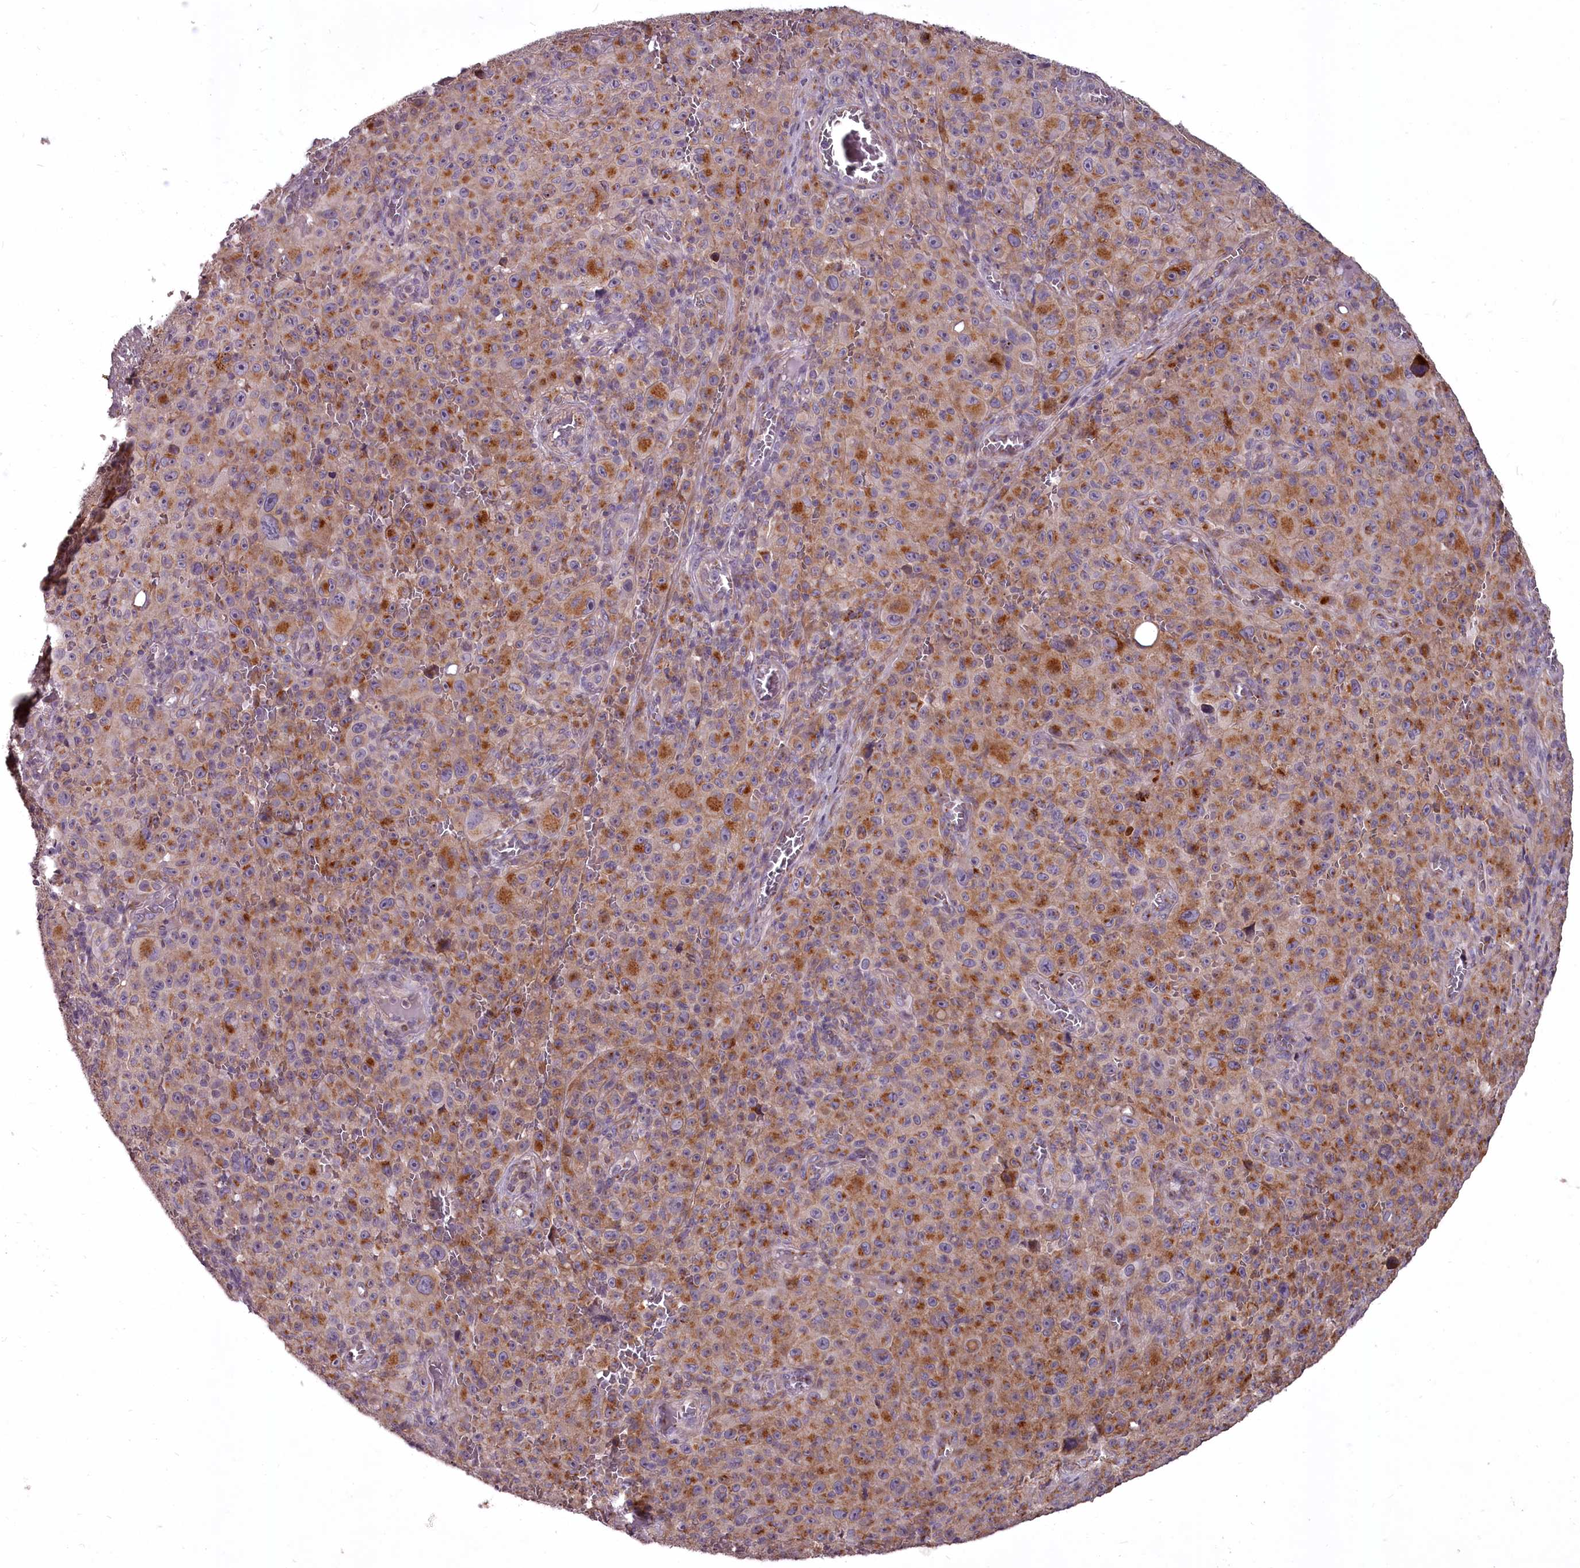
{"staining": {"intensity": "moderate", "quantity": ">75%", "location": "cytoplasmic/membranous"}, "tissue": "melanoma", "cell_type": "Tumor cells", "image_type": "cancer", "snomed": [{"axis": "morphology", "description": "Malignant melanoma, NOS"}, {"axis": "topography", "description": "Skin"}], "caption": "Protein staining of melanoma tissue exhibits moderate cytoplasmic/membranous expression in approximately >75% of tumor cells.", "gene": "STX6", "patient": {"sex": "female", "age": 82}}